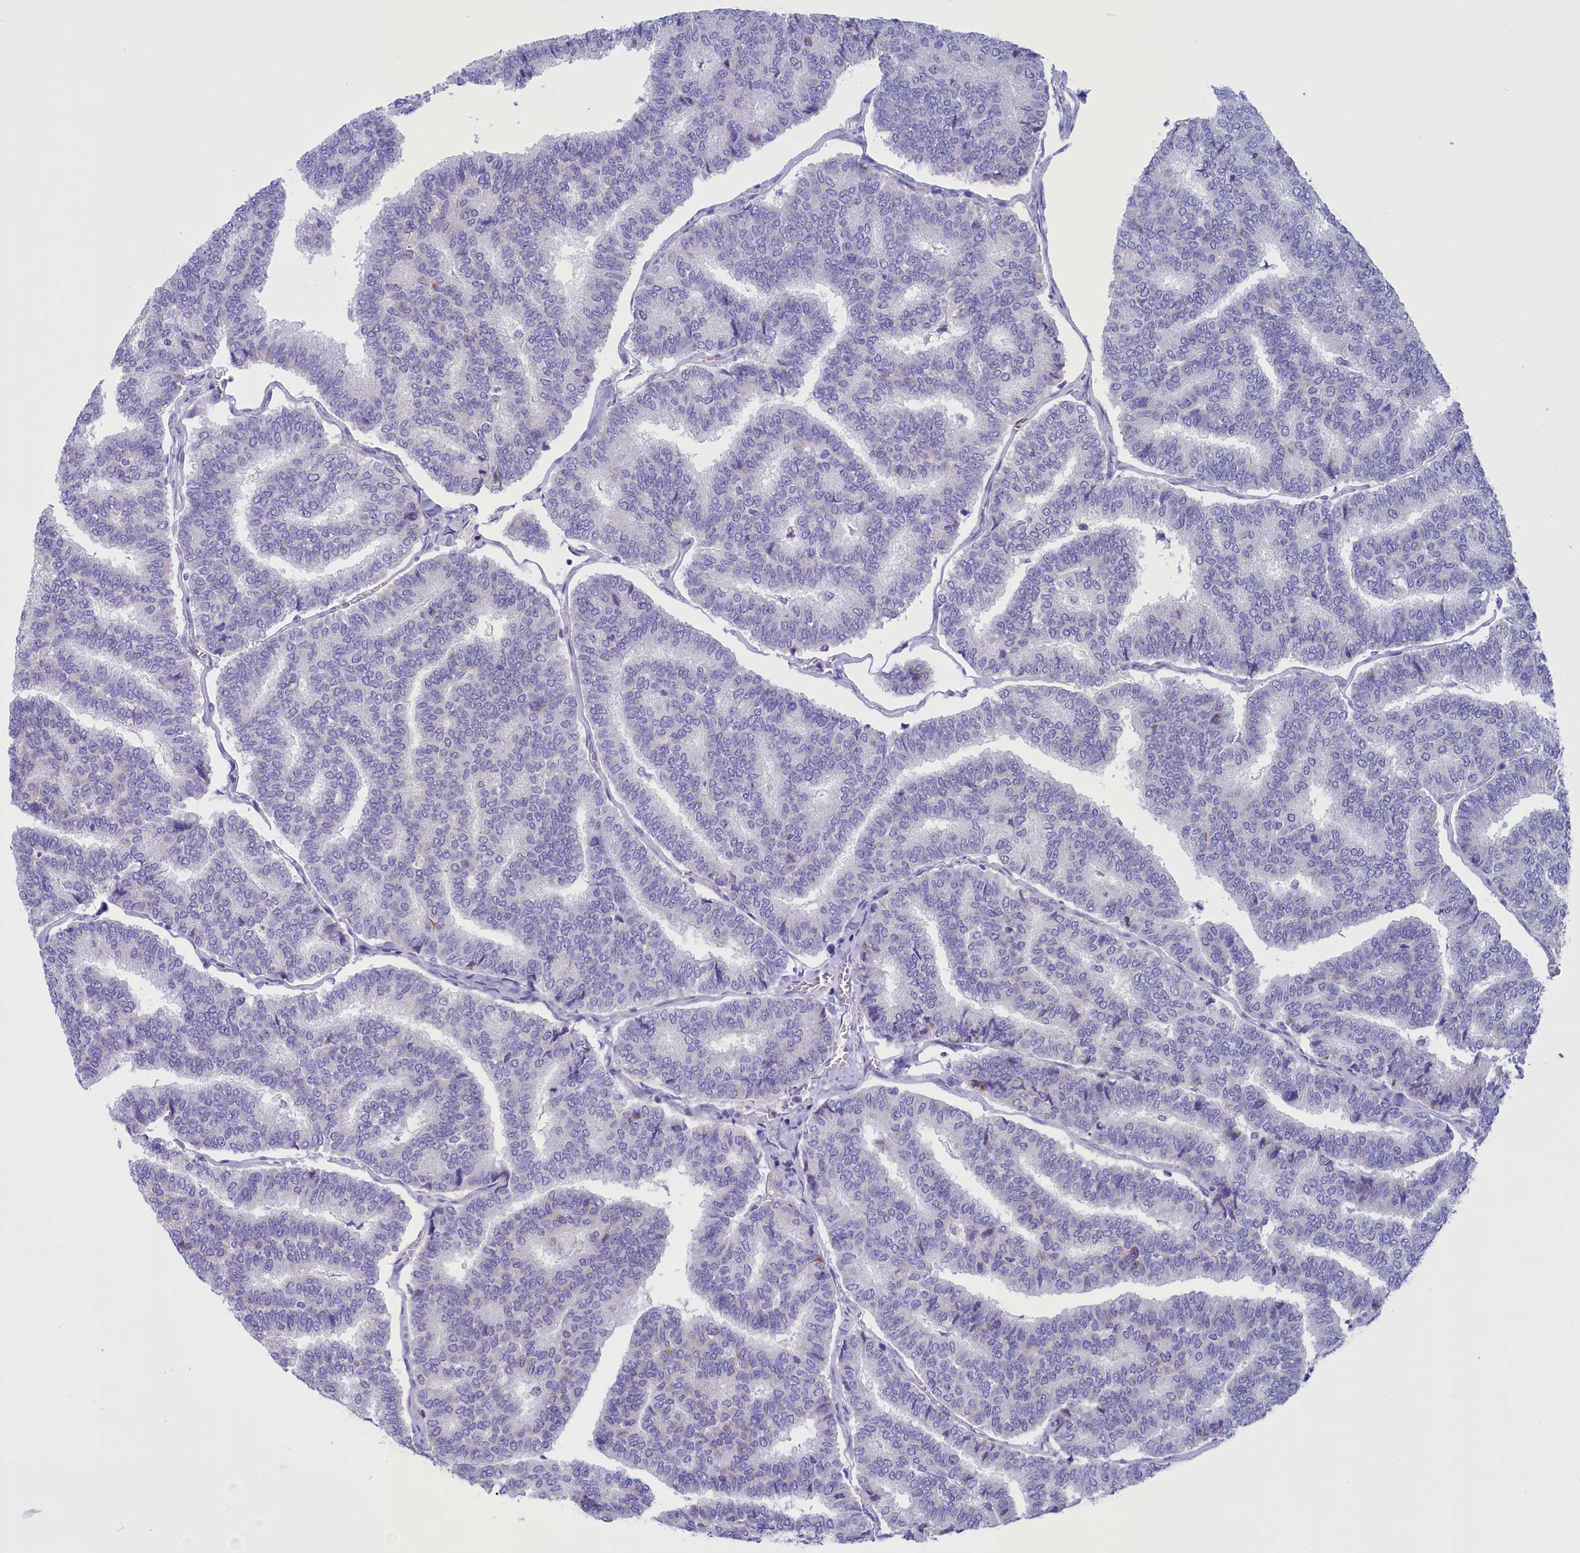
{"staining": {"intensity": "negative", "quantity": "none", "location": "none"}, "tissue": "thyroid cancer", "cell_type": "Tumor cells", "image_type": "cancer", "snomed": [{"axis": "morphology", "description": "Papillary adenocarcinoma, NOS"}, {"axis": "topography", "description": "Thyroid gland"}], "caption": "Immunohistochemical staining of thyroid papillary adenocarcinoma exhibits no significant expression in tumor cells.", "gene": "RTTN", "patient": {"sex": "female", "age": 35}}